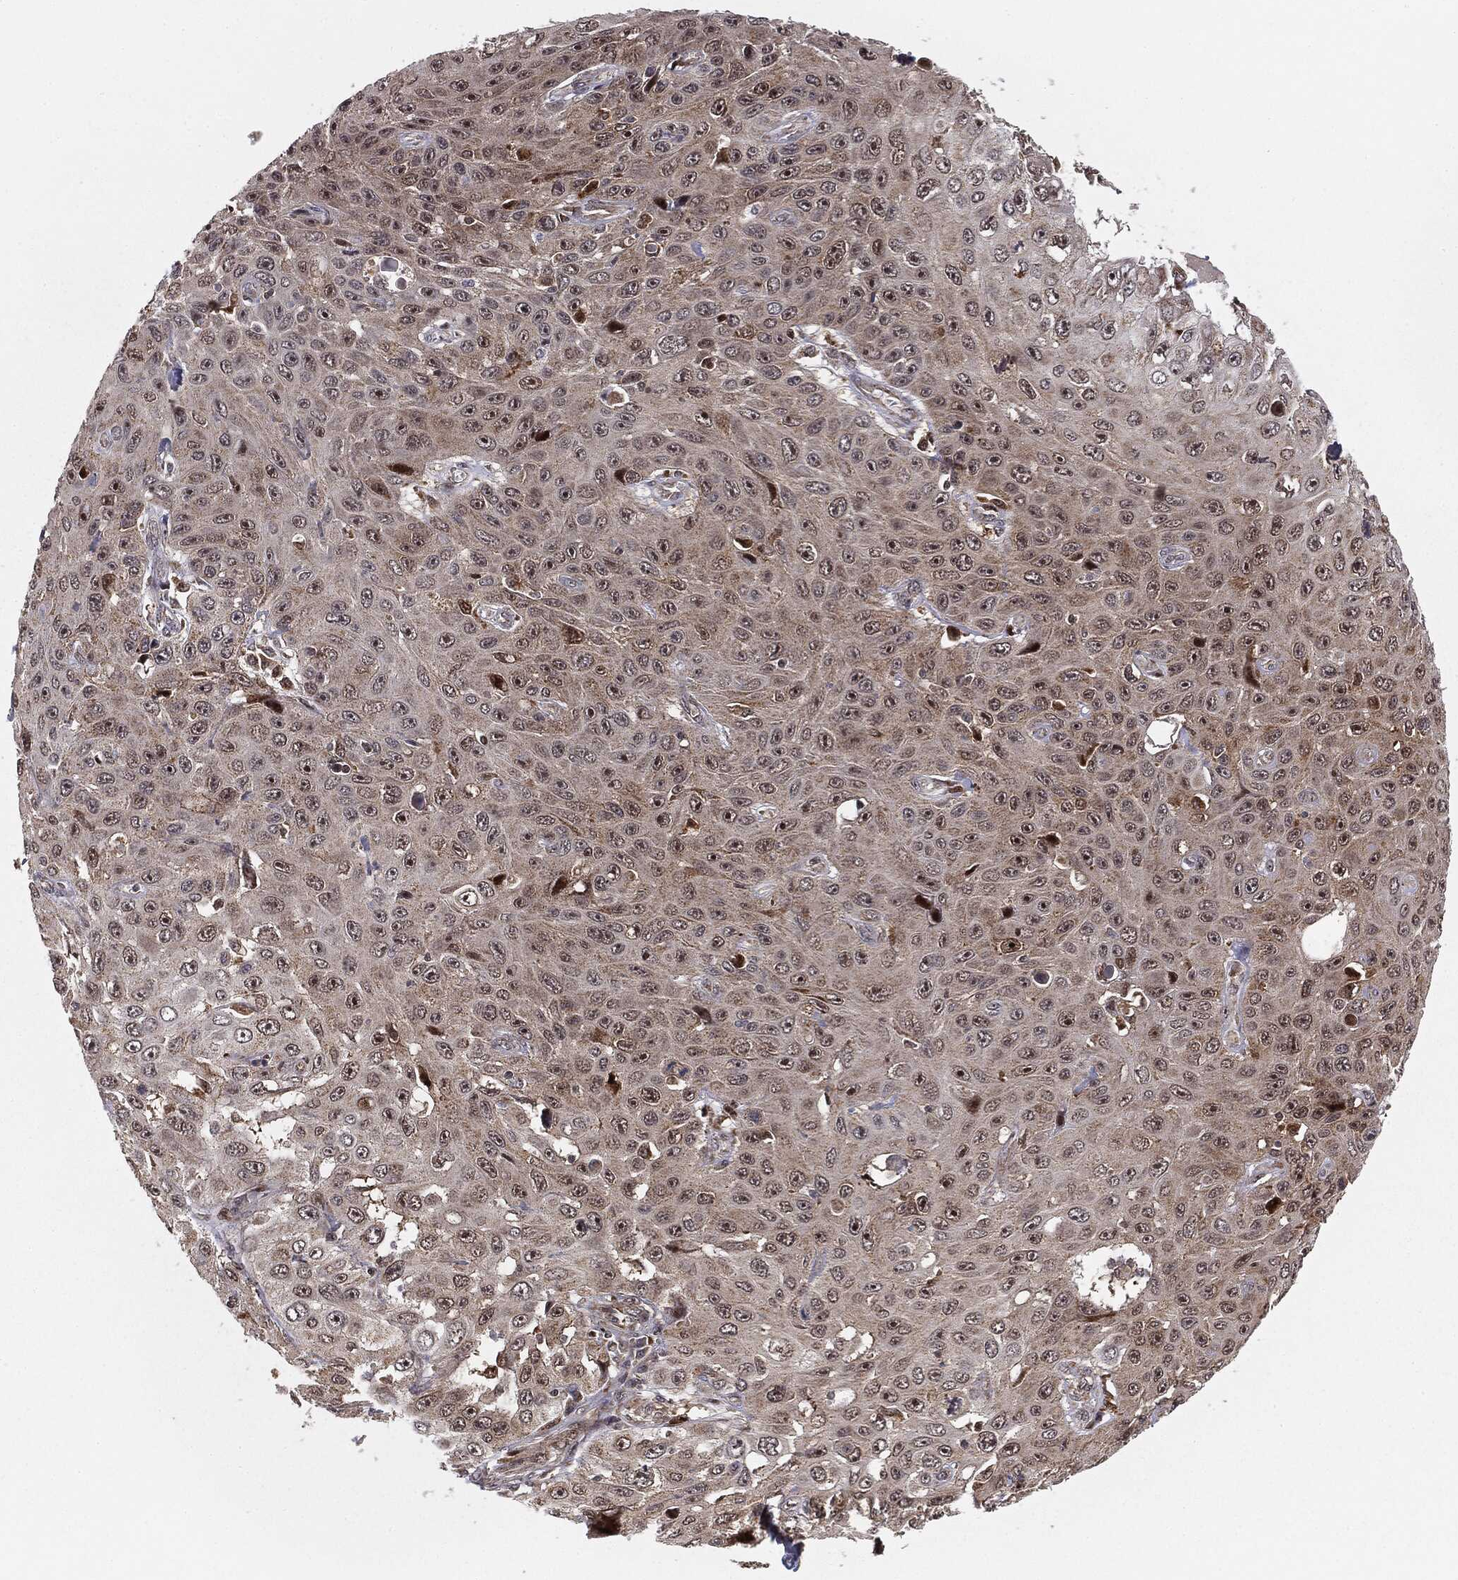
{"staining": {"intensity": "moderate", "quantity": "25%-75%", "location": "nuclear"}, "tissue": "skin cancer", "cell_type": "Tumor cells", "image_type": "cancer", "snomed": [{"axis": "morphology", "description": "Squamous cell carcinoma, NOS"}, {"axis": "topography", "description": "Skin"}], "caption": "Immunohistochemistry micrograph of neoplastic tissue: skin cancer (squamous cell carcinoma) stained using immunohistochemistry displays medium levels of moderate protein expression localized specifically in the nuclear of tumor cells, appearing as a nuclear brown color.", "gene": "PTEN", "patient": {"sex": "male", "age": 82}}